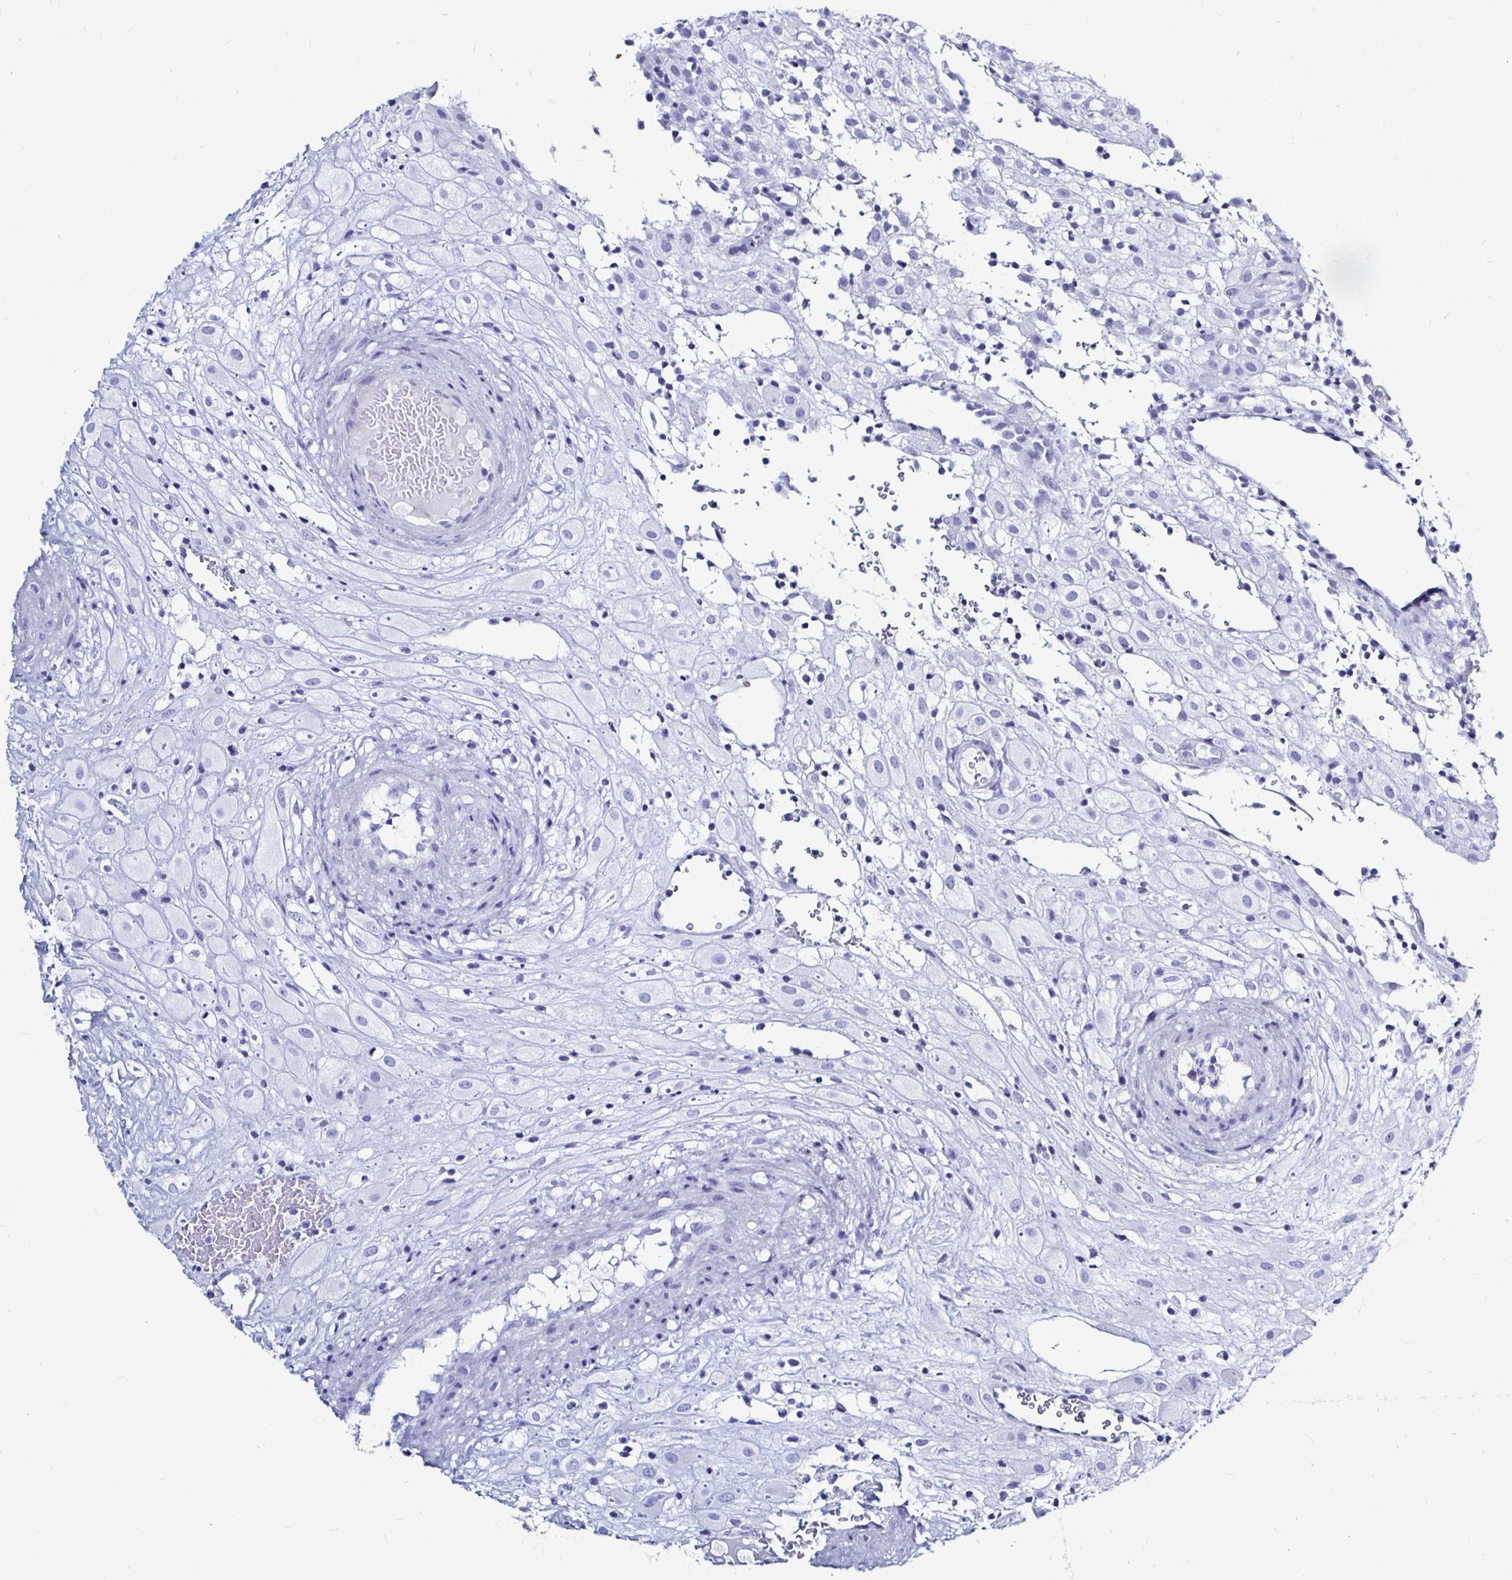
{"staining": {"intensity": "negative", "quantity": "none", "location": "none"}, "tissue": "placenta", "cell_type": "Decidual cells", "image_type": "normal", "snomed": [{"axis": "morphology", "description": "Normal tissue, NOS"}, {"axis": "topography", "description": "Placenta"}], "caption": "The image displays no staining of decidual cells in unremarkable placenta. (Immunohistochemistry, brightfield microscopy, high magnification).", "gene": "LUZP4", "patient": {"sex": "female", "age": 24}}